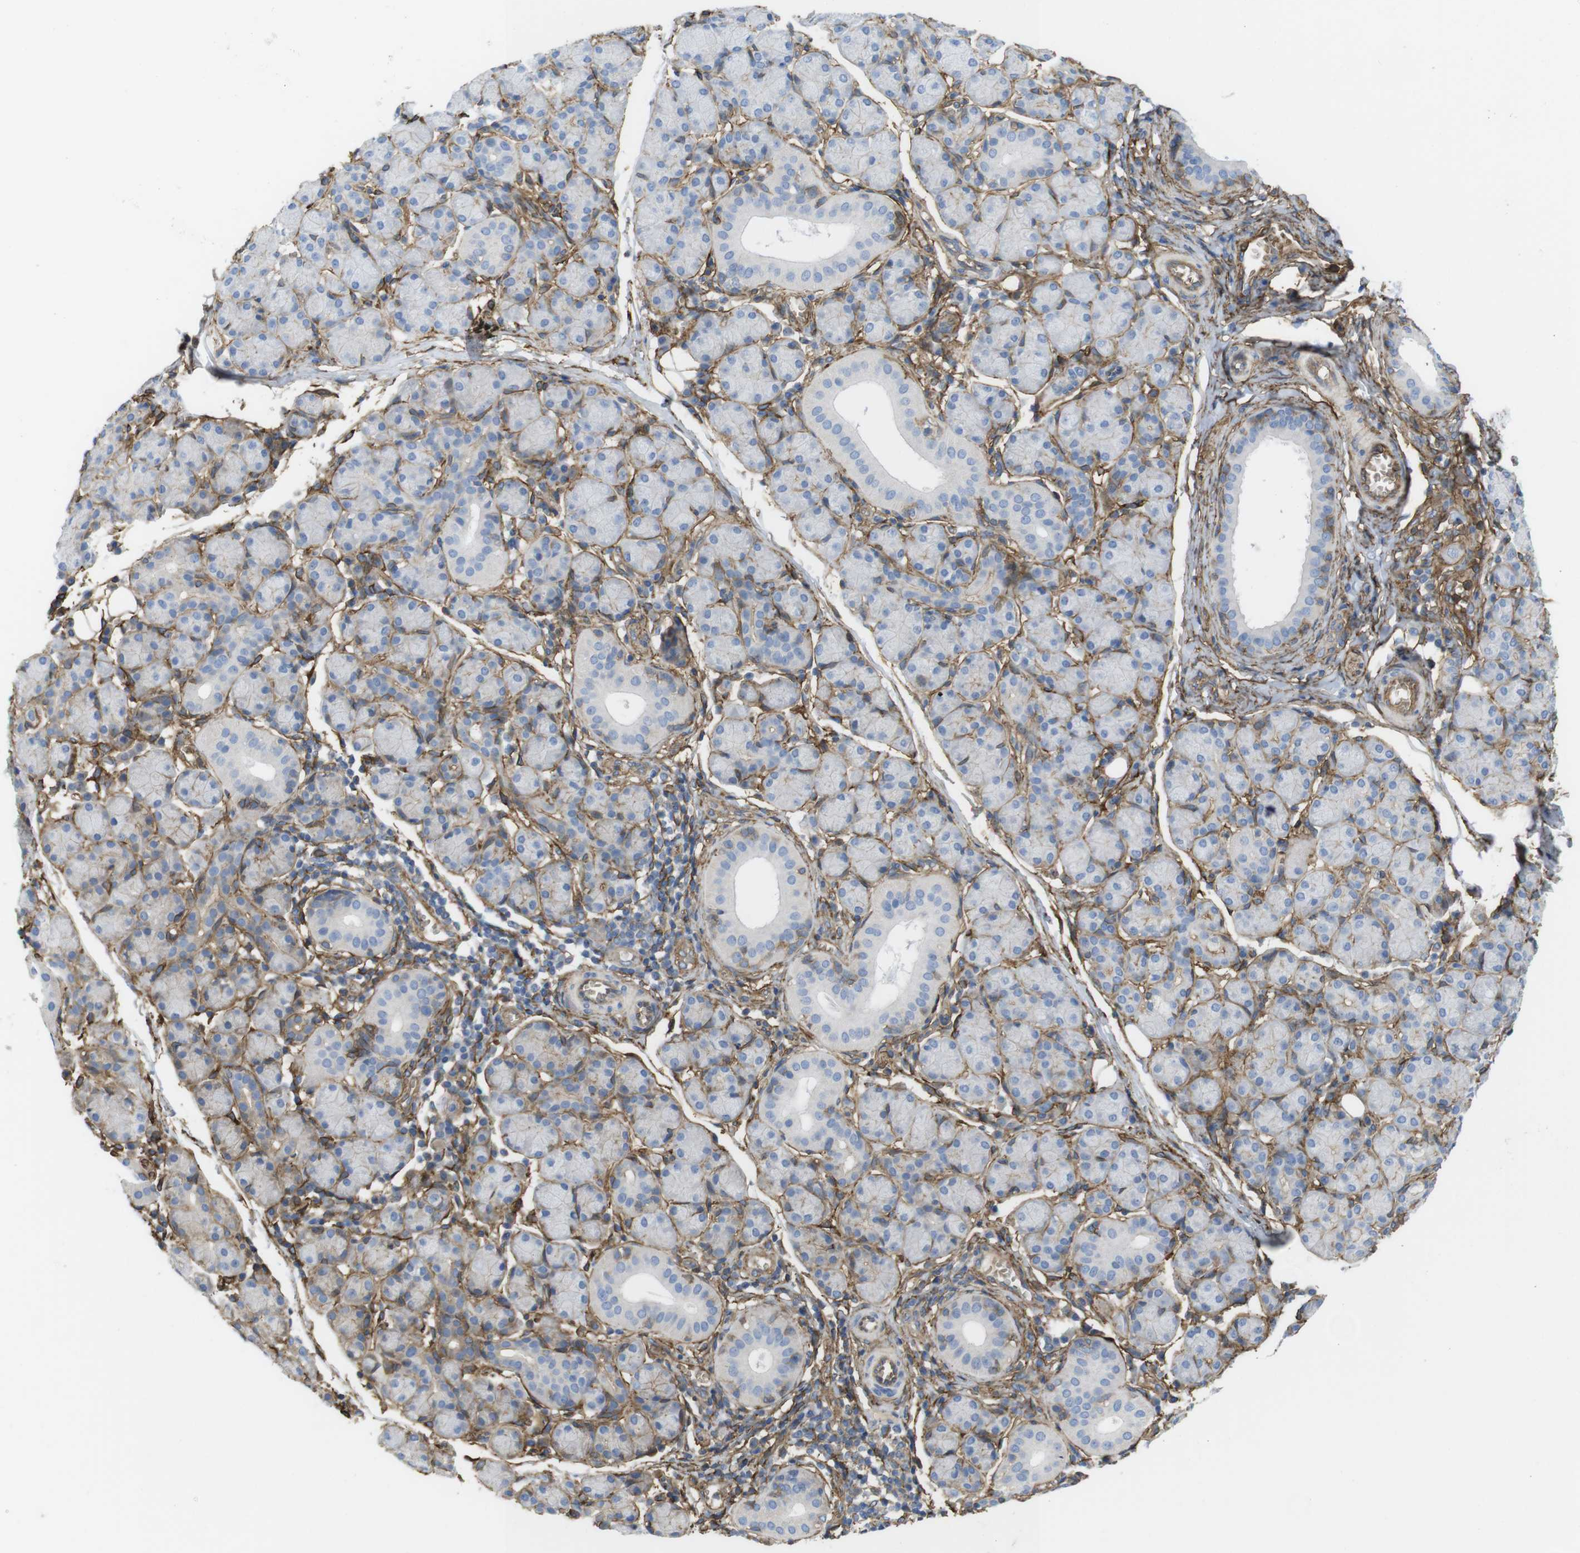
{"staining": {"intensity": "moderate", "quantity": "<25%", "location": "cytoplasmic/membranous"}, "tissue": "salivary gland", "cell_type": "Glandular cells", "image_type": "normal", "snomed": [{"axis": "morphology", "description": "Normal tissue, NOS"}, {"axis": "morphology", "description": "Inflammation, NOS"}, {"axis": "topography", "description": "Lymph node"}, {"axis": "topography", "description": "Salivary gland"}], "caption": "About <25% of glandular cells in normal human salivary gland show moderate cytoplasmic/membranous protein expression as visualized by brown immunohistochemical staining.", "gene": "CYBRD1", "patient": {"sex": "male", "age": 3}}